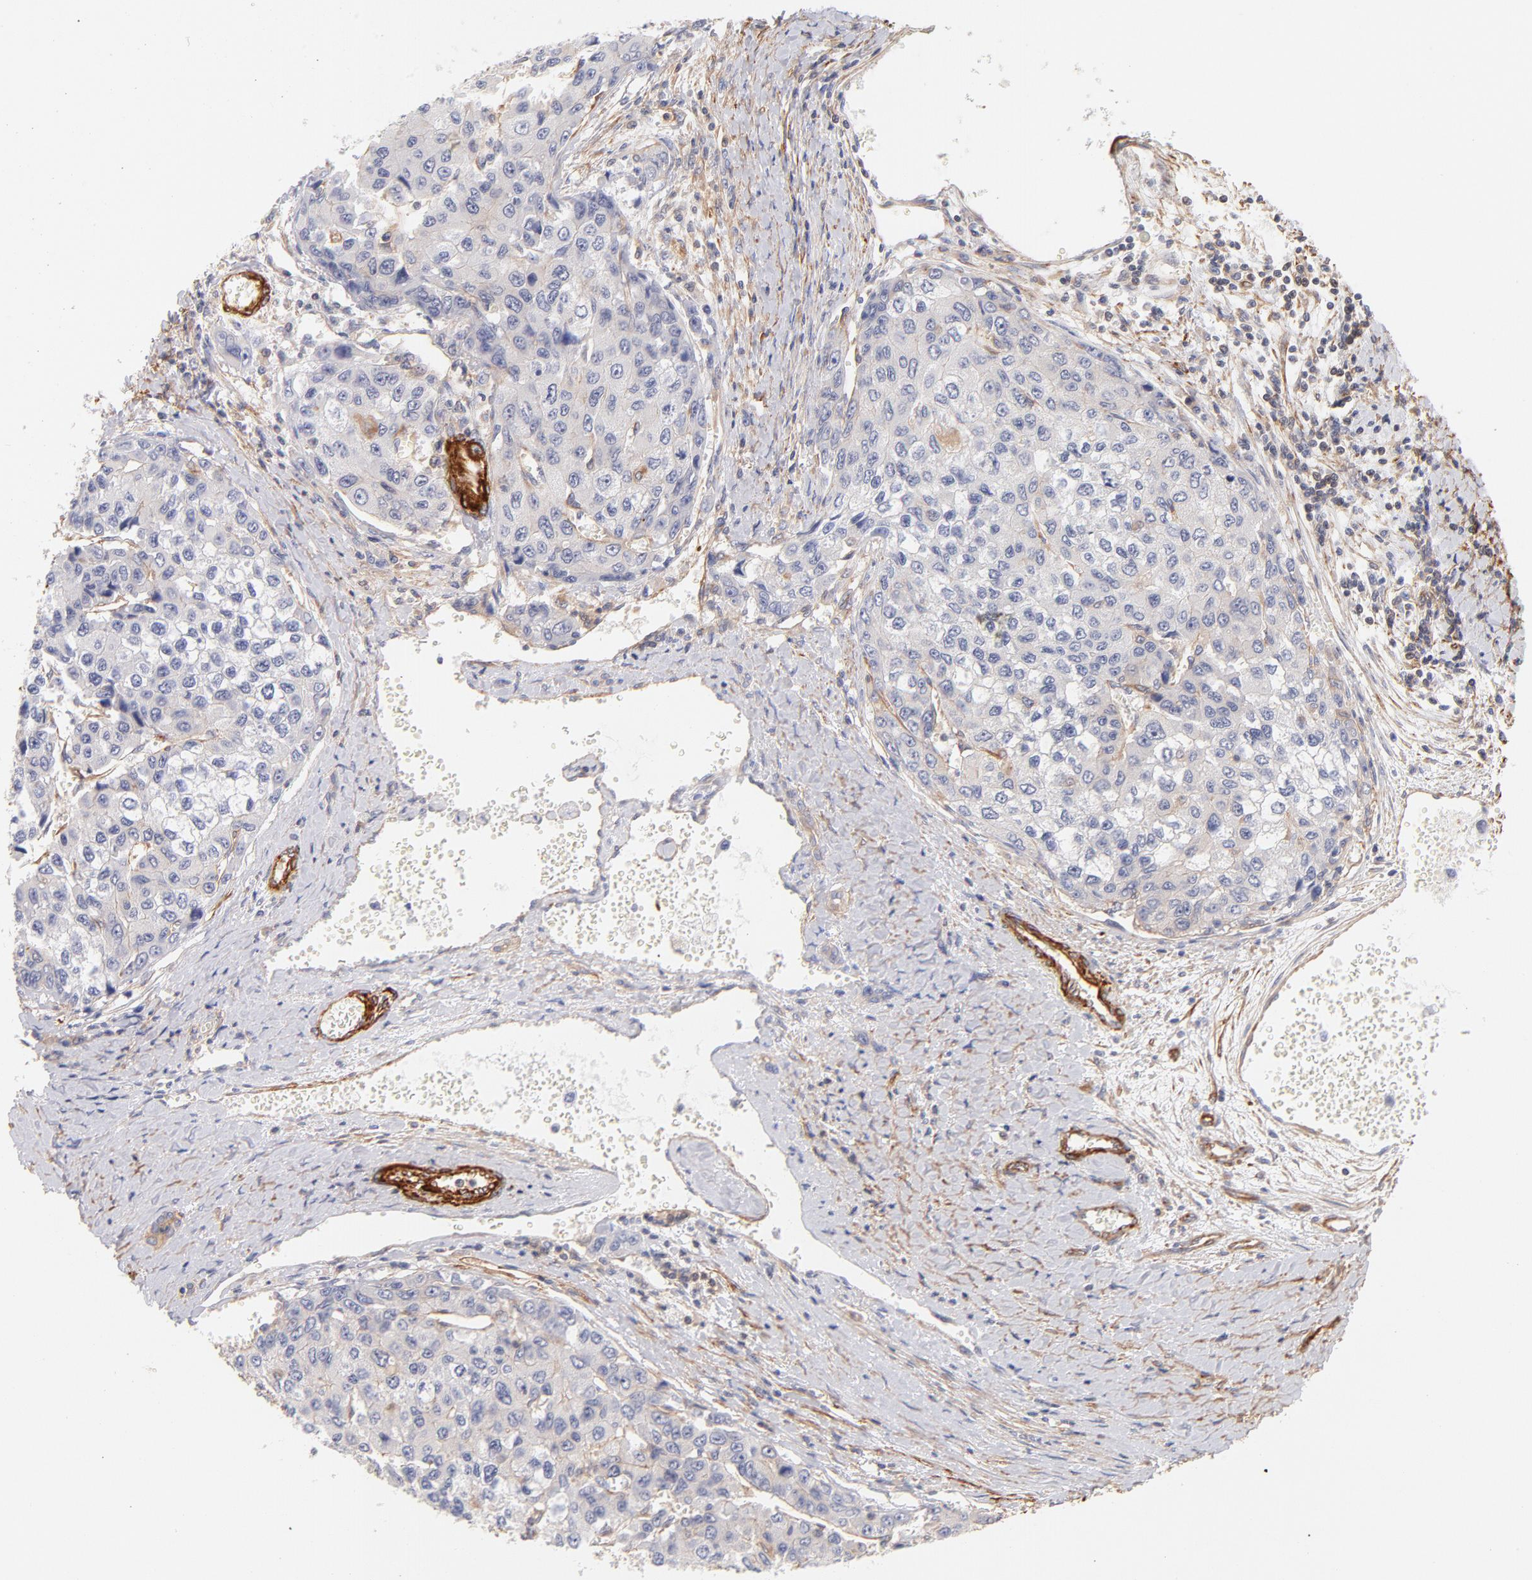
{"staining": {"intensity": "negative", "quantity": "none", "location": "none"}, "tissue": "liver cancer", "cell_type": "Tumor cells", "image_type": "cancer", "snomed": [{"axis": "morphology", "description": "Carcinoma, Hepatocellular, NOS"}, {"axis": "topography", "description": "Liver"}], "caption": "The photomicrograph displays no staining of tumor cells in liver cancer. The staining was performed using DAB to visualize the protein expression in brown, while the nuclei were stained in blue with hematoxylin (Magnification: 20x).", "gene": "LDLRAP1", "patient": {"sex": "female", "age": 66}}